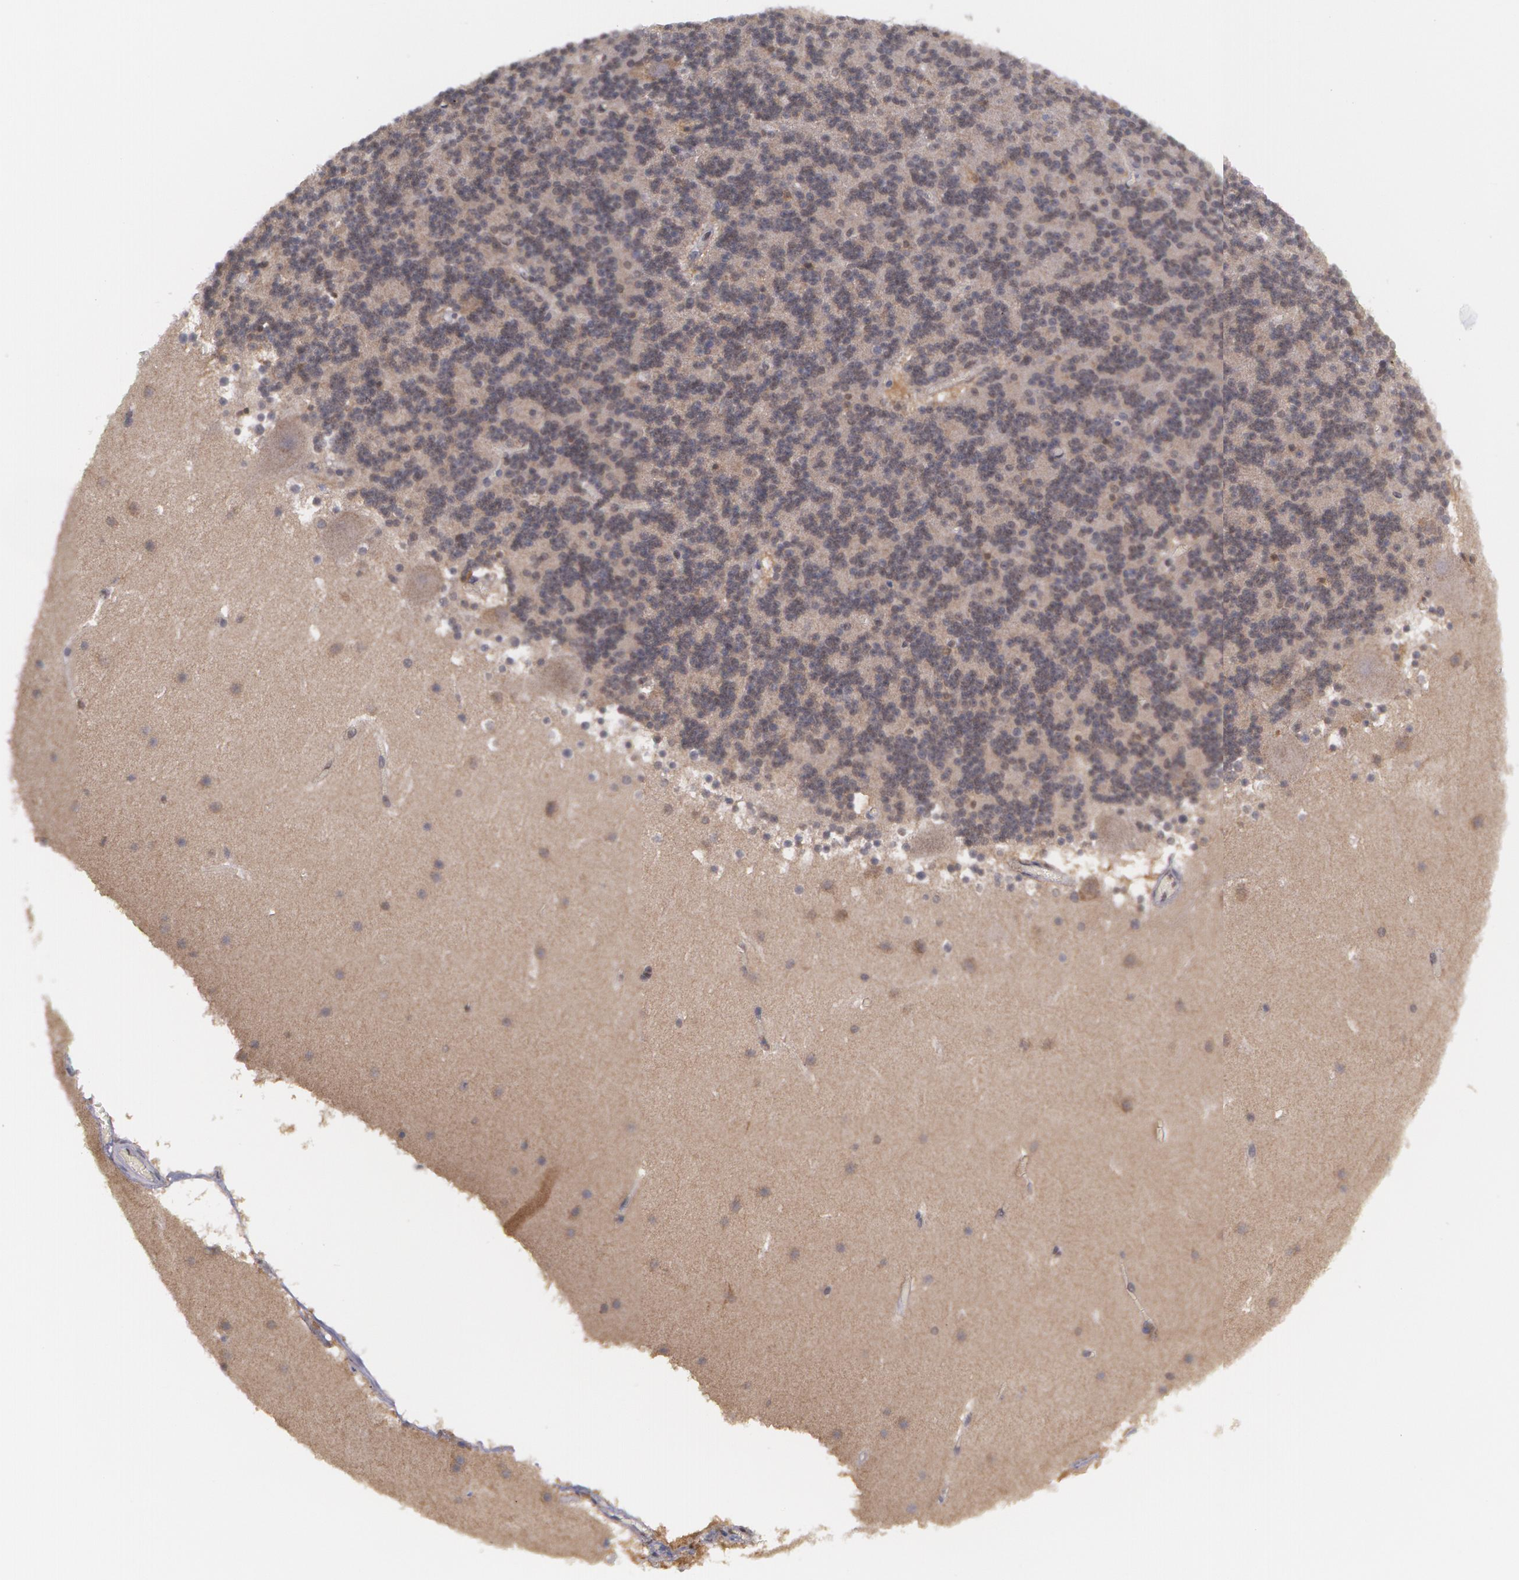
{"staining": {"intensity": "weak", "quantity": "<25%", "location": "cytoplasmic/membranous"}, "tissue": "cerebellum", "cell_type": "Cells in granular layer", "image_type": "normal", "snomed": [{"axis": "morphology", "description": "Normal tissue, NOS"}, {"axis": "topography", "description": "Cerebellum"}], "caption": "This is an immunohistochemistry histopathology image of benign human cerebellum. There is no positivity in cells in granular layer.", "gene": "TXNRD1", "patient": {"sex": "male", "age": 45}}